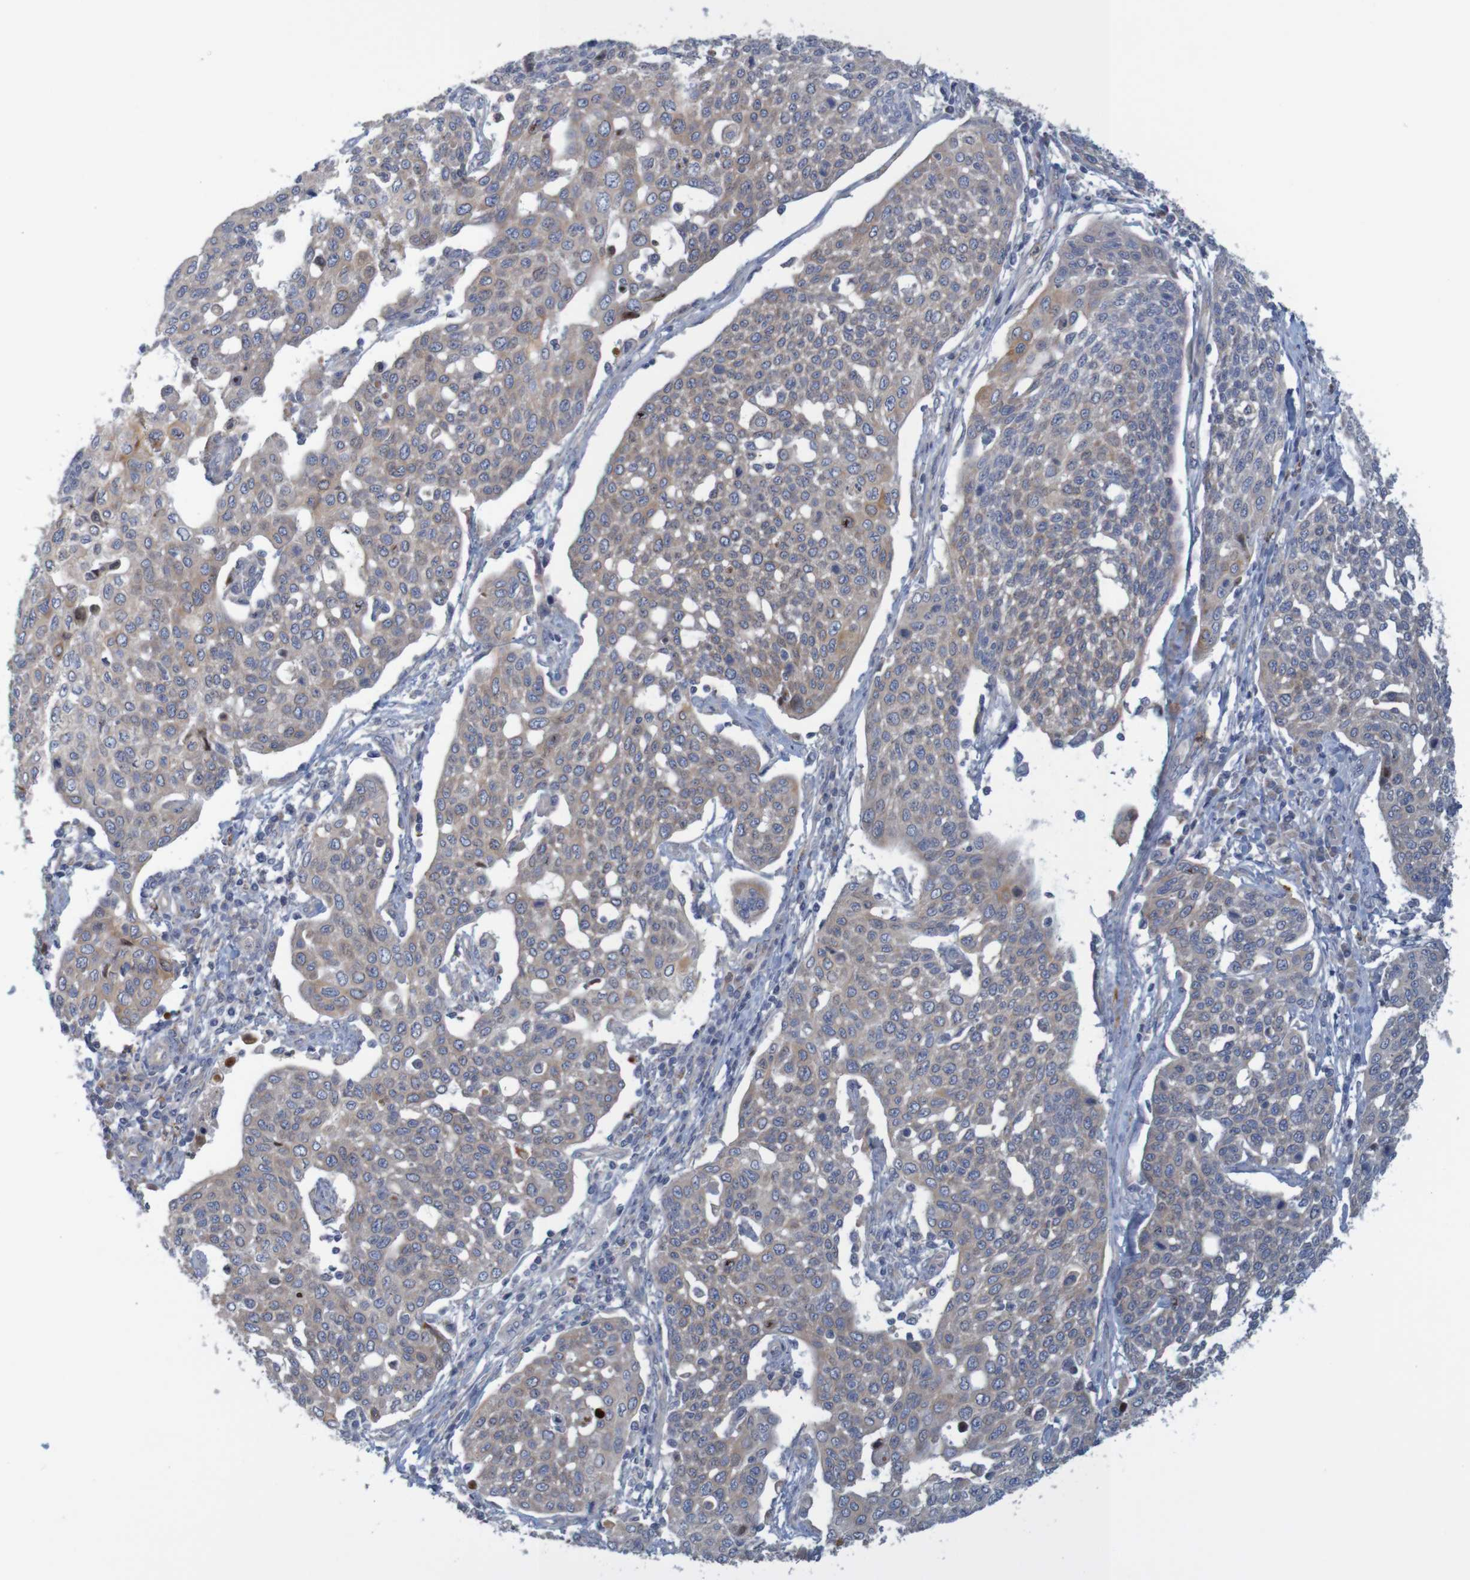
{"staining": {"intensity": "weak", "quantity": ">75%", "location": "cytoplasmic/membranous"}, "tissue": "cervical cancer", "cell_type": "Tumor cells", "image_type": "cancer", "snomed": [{"axis": "morphology", "description": "Squamous cell carcinoma, NOS"}, {"axis": "topography", "description": "Cervix"}], "caption": "A brown stain labels weak cytoplasmic/membranous expression of a protein in human cervical squamous cell carcinoma tumor cells.", "gene": "KRT23", "patient": {"sex": "female", "age": 34}}